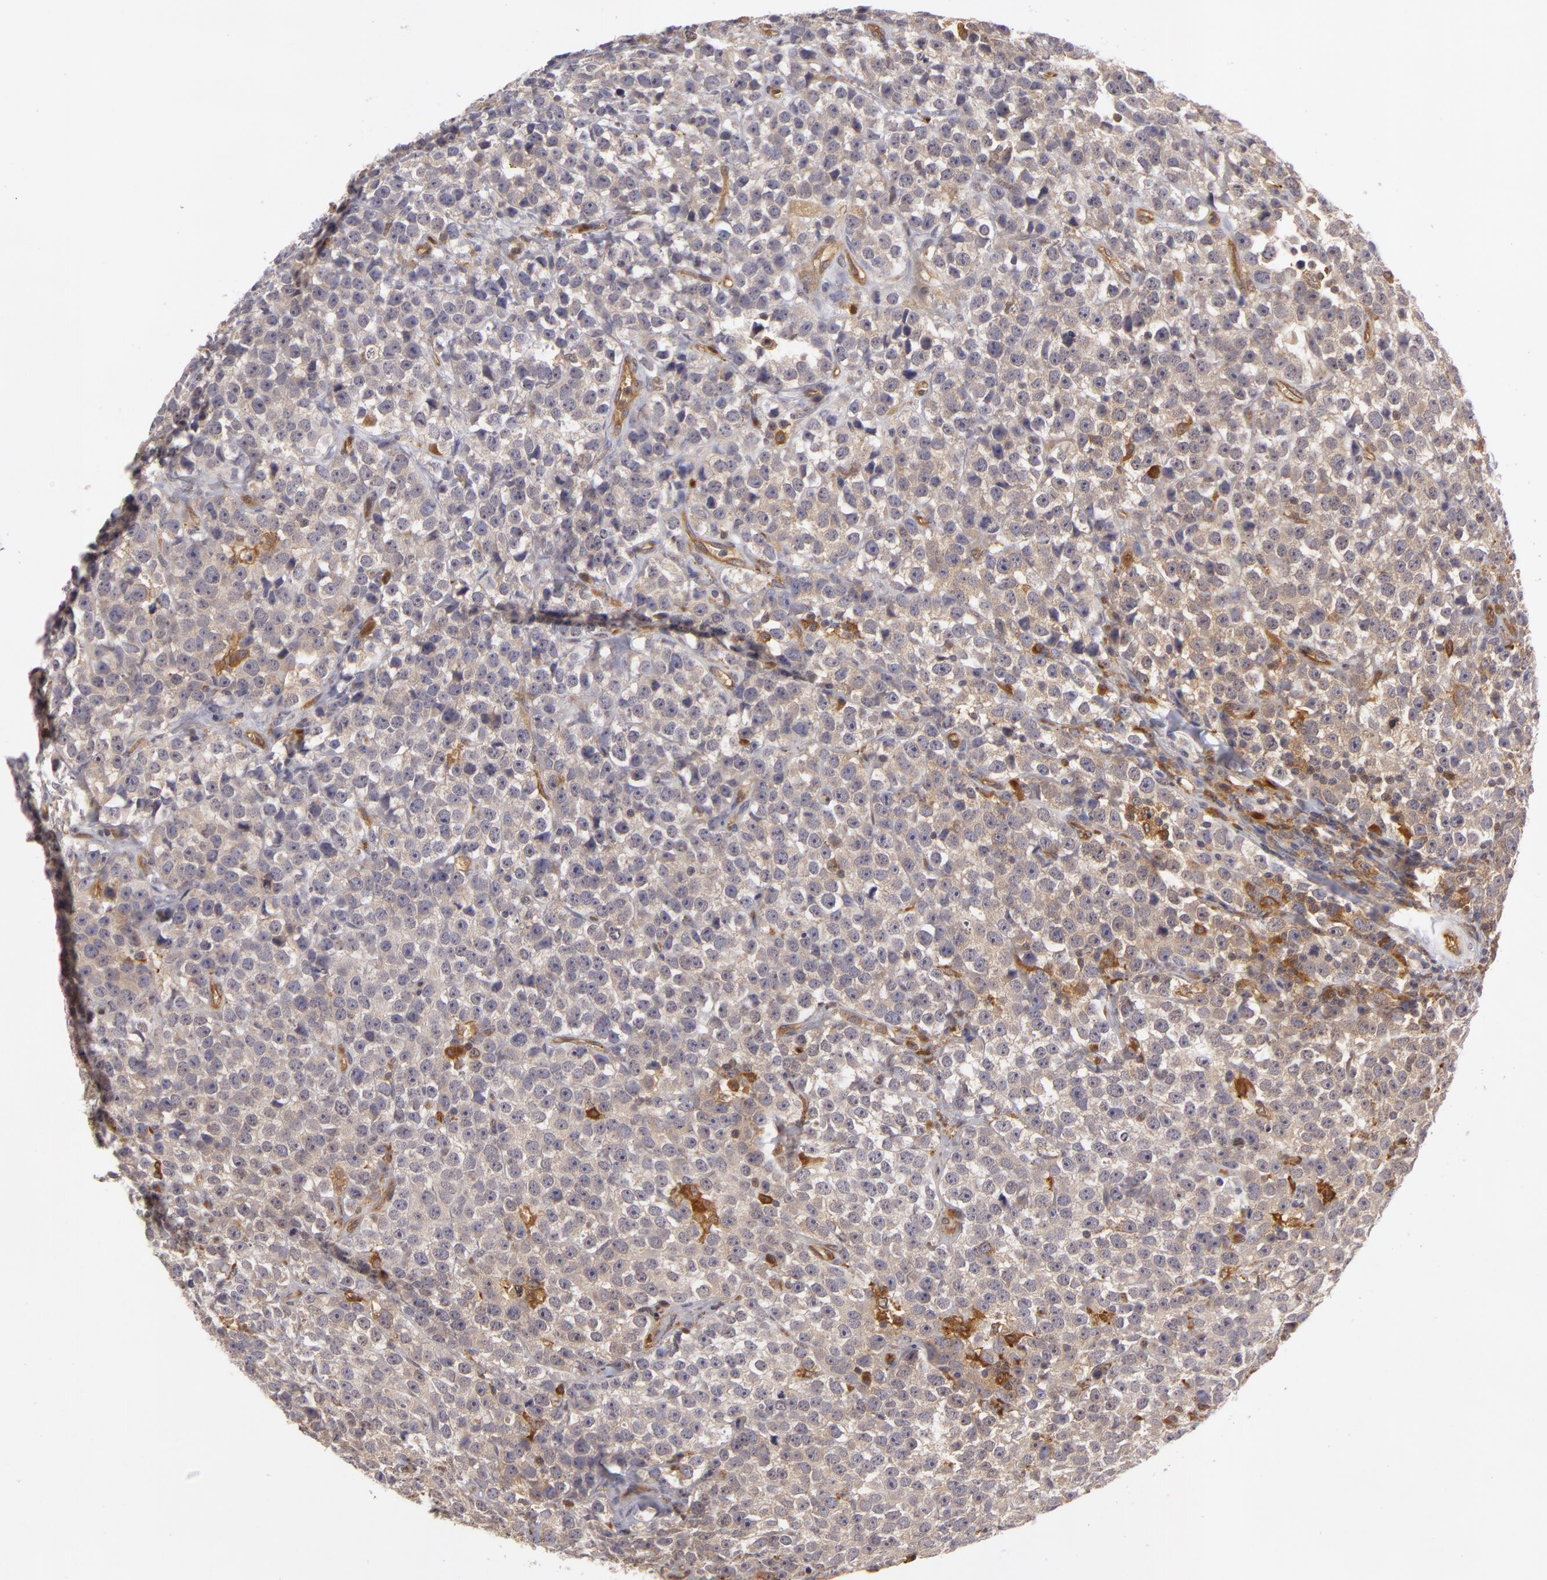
{"staining": {"intensity": "negative", "quantity": "none", "location": "none"}, "tissue": "testis cancer", "cell_type": "Tumor cells", "image_type": "cancer", "snomed": [{"axis": "morphology", "description": "Seminoma, NOS"}, {"axis": "topography", "description": "Testis"}], "caption": "The photomicrograph demonstrates no staining of tumor cells in testis seminoma.", "gene": "ZNF229", "patient": {"sex": "male", "age": 25}}